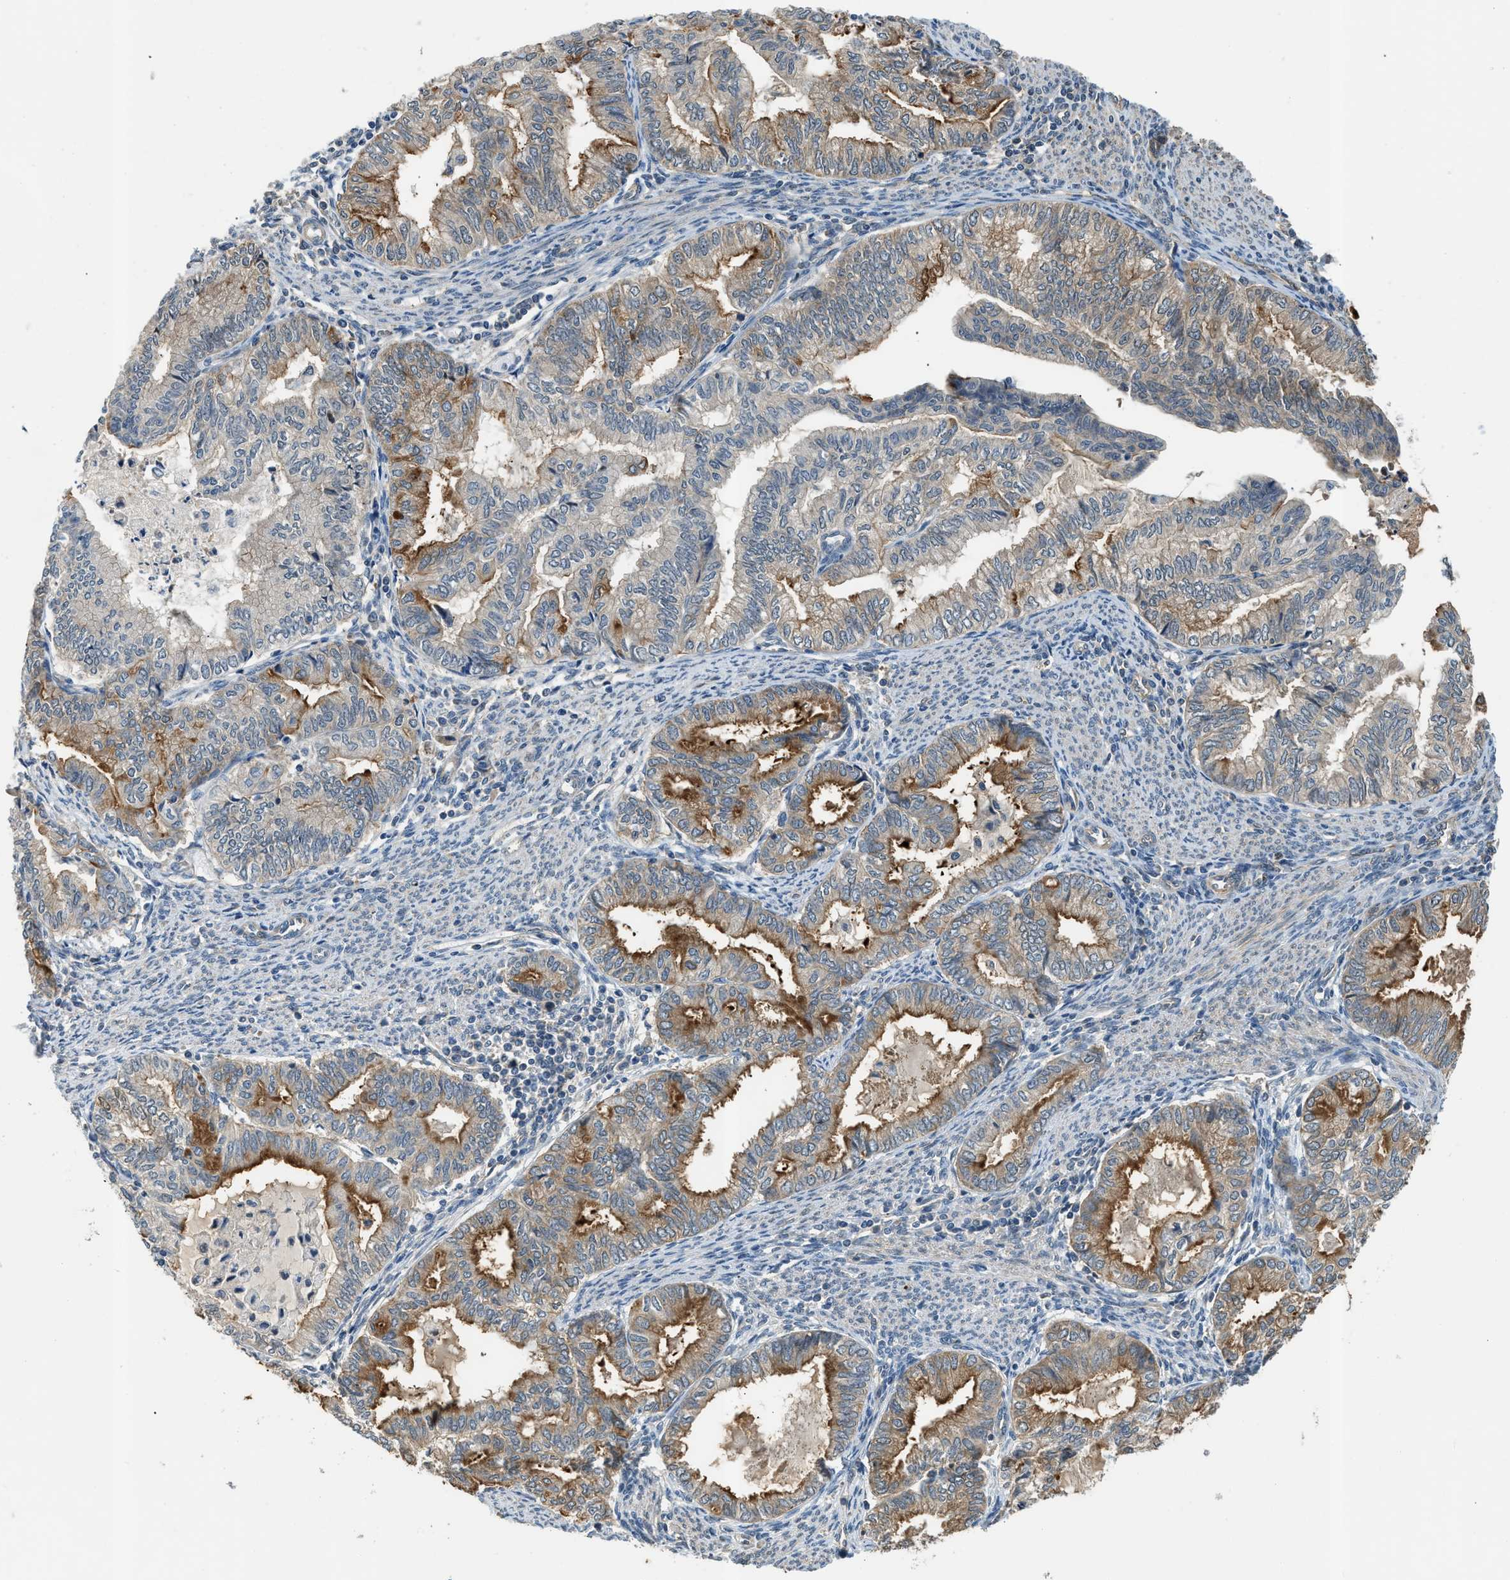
{"staining": {"intensity": "moderate", "quantity": "25%-75%", "location": "cytoplasmic/membranous"}, "tissue": "endometrial cancer", "cell_type": "Tumor cells", "image_type": "cancer", "snomed": [{"axis": "morphology", "description": "Adenocarcinoma, NOS"}, {"axis": "topography", "description": "Endometrium"}], "caption": "Endometrial cancer (adenocarcinoma) stained with a brown dye demonstrates moderate cytoplasmic/membranous positive staining in approximately 25%-75% of tumor cells.", "gene": "CBLB", "patient": {"sex": "female", "age": 79}}